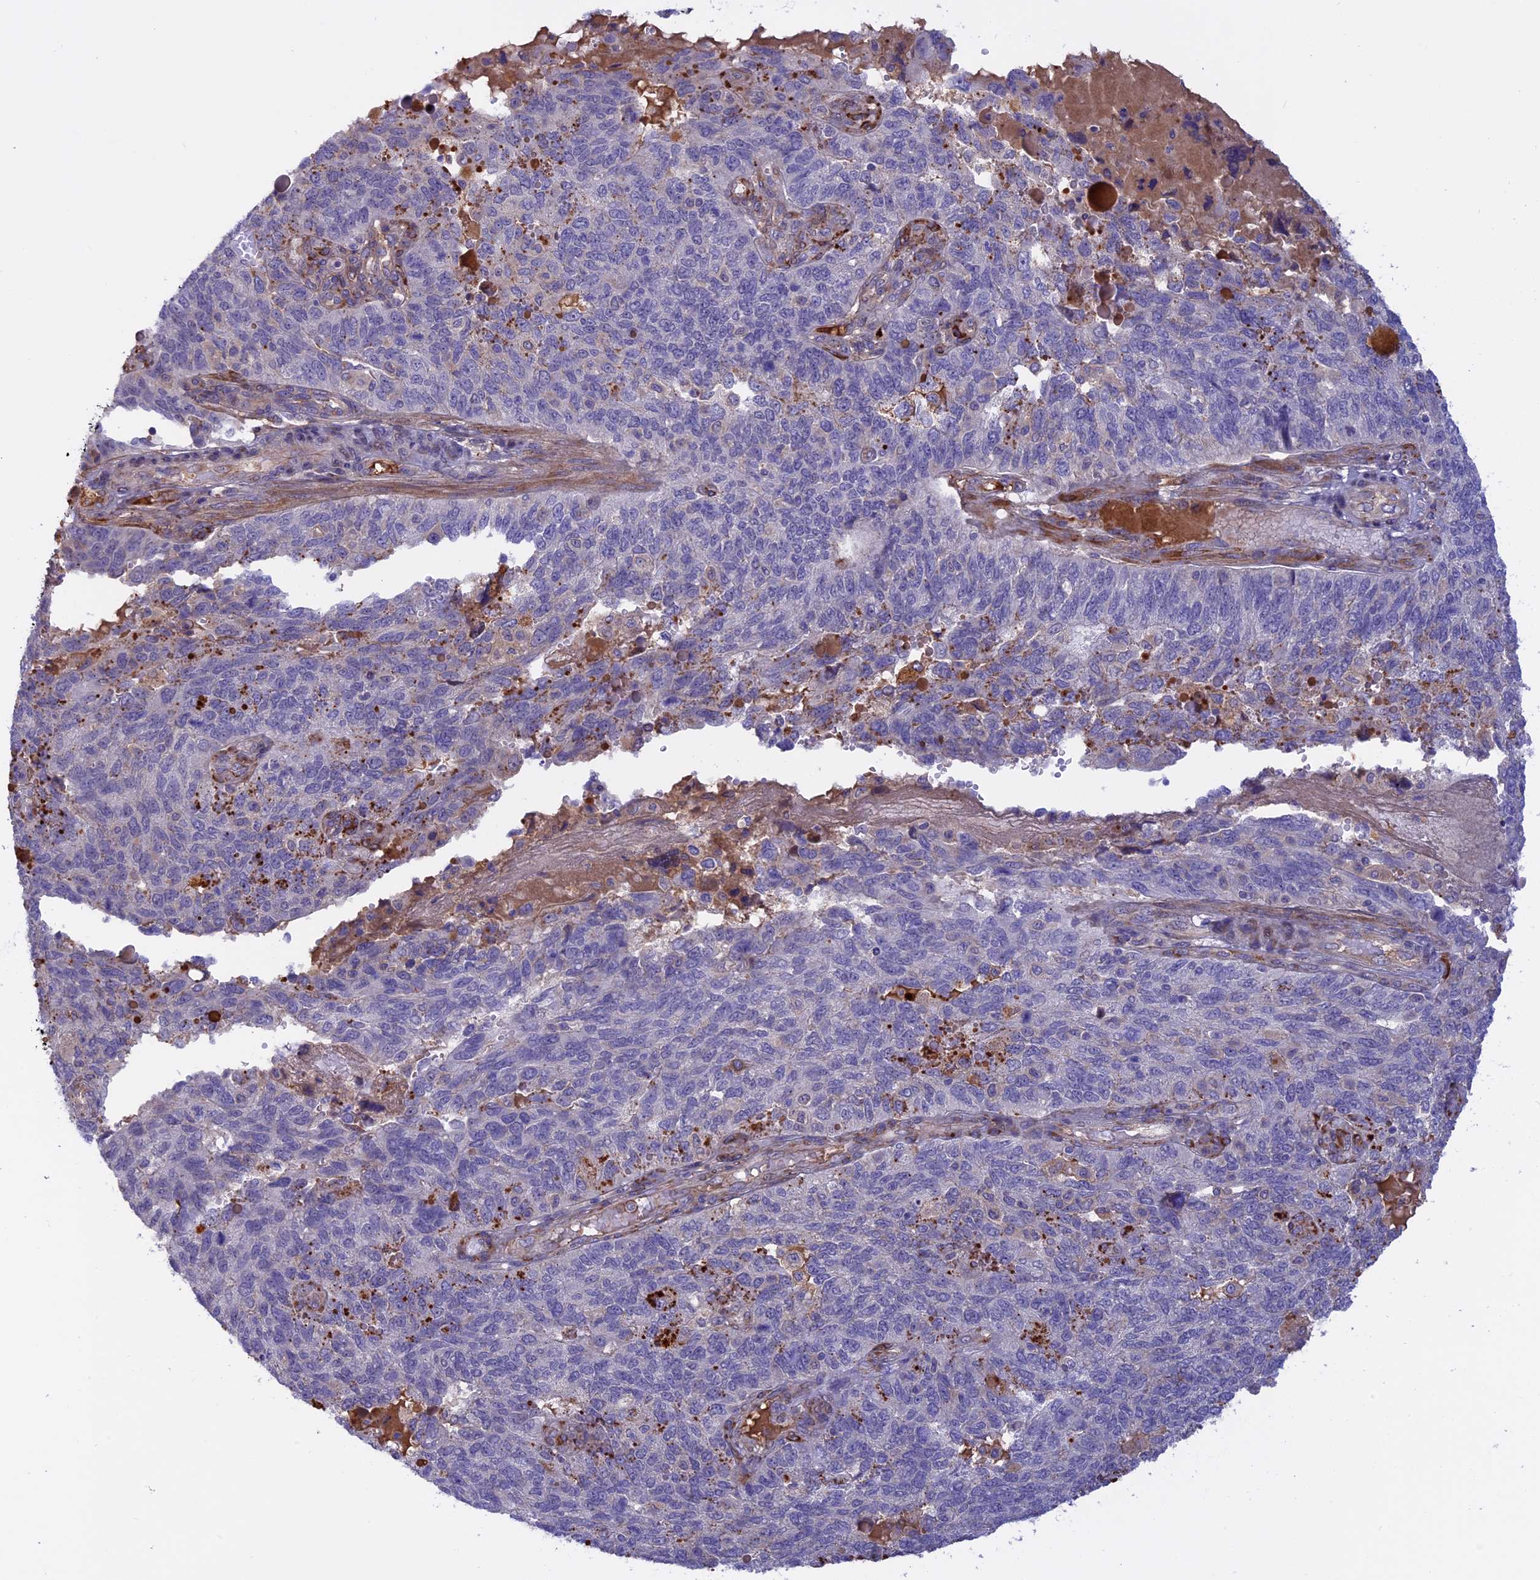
{"staining": {"intensity": "negative", "quantity": "none", "location": "none"}, "tissue": "endometrial cancer", "cell_type": "Tumor cells", "image_type": "cancer", "snomed": [{"axis": "morphology", "description": "Adenocarcinoma, NOS"}, {"axis": "topography", "description": "Endometrium"}], "caption": "A micrograph of human endometrial cancer (adenocarcinoma) is negative for staining in tumor cells.", "gene": "COL4A3", "patient": {"sex": "female", "age": 66}}